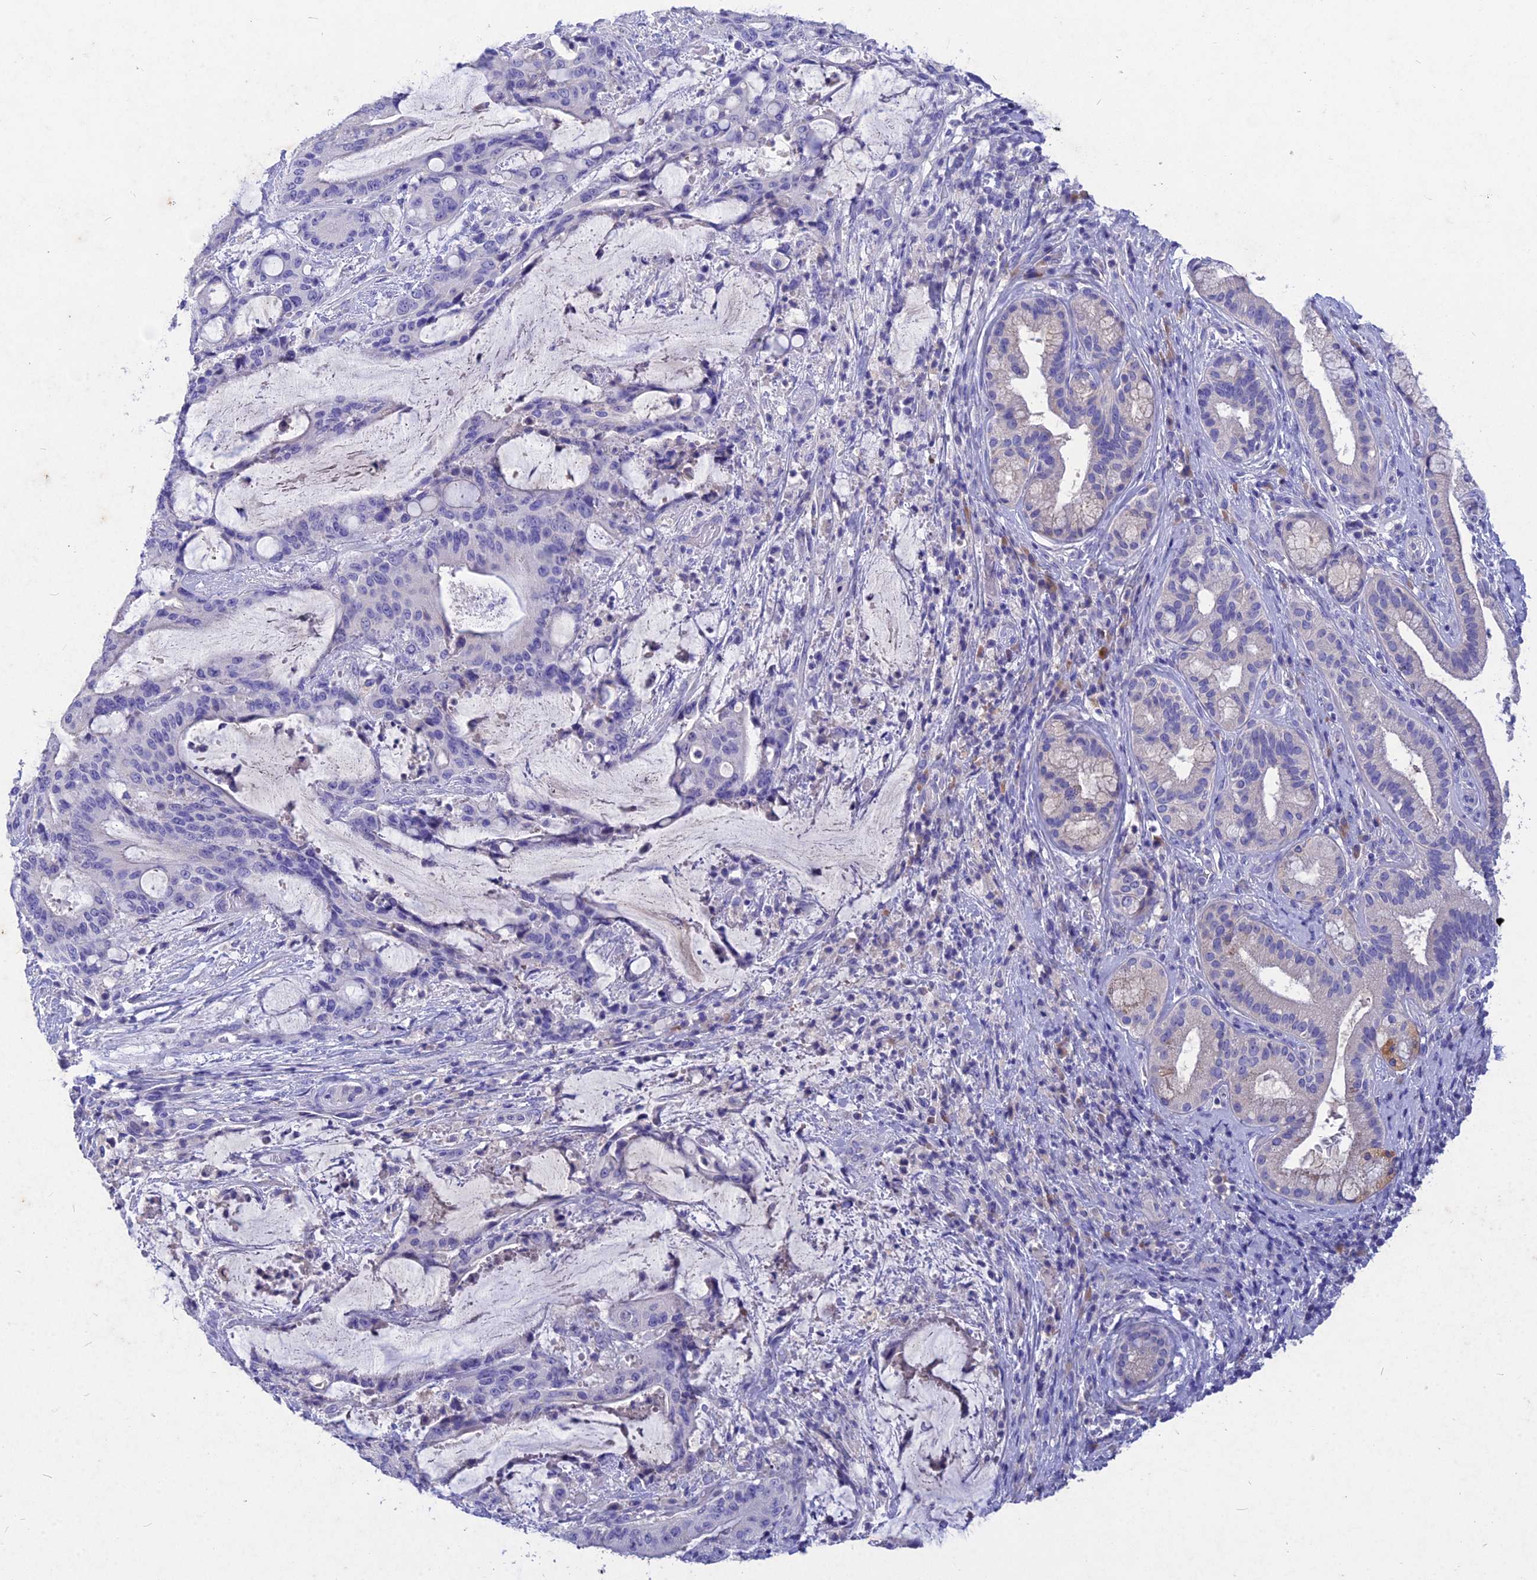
{"staining": {"intensity": "negative", "quantity": "none", "location": "none"}, "tissue": "liver cancer", "cell_type": "Tumor cells", "image_type": "cancer", "snomed": [{"axis": "morphology", "description": "Normal tissue, NOS"}, {"axis": "morphology", "description": "Cholangiocarcinoma"}, {"axis": "topography", "description": "Liver"}, {"axis": "topography", "description": "Peripheral nerve tissue"}], "caption": "This is an IHC image of liver cholangiocarcinoma. There is no staining in tumor cells.", "gene": "DEFB119", "patient": {"sex": "female", "age": 73}}